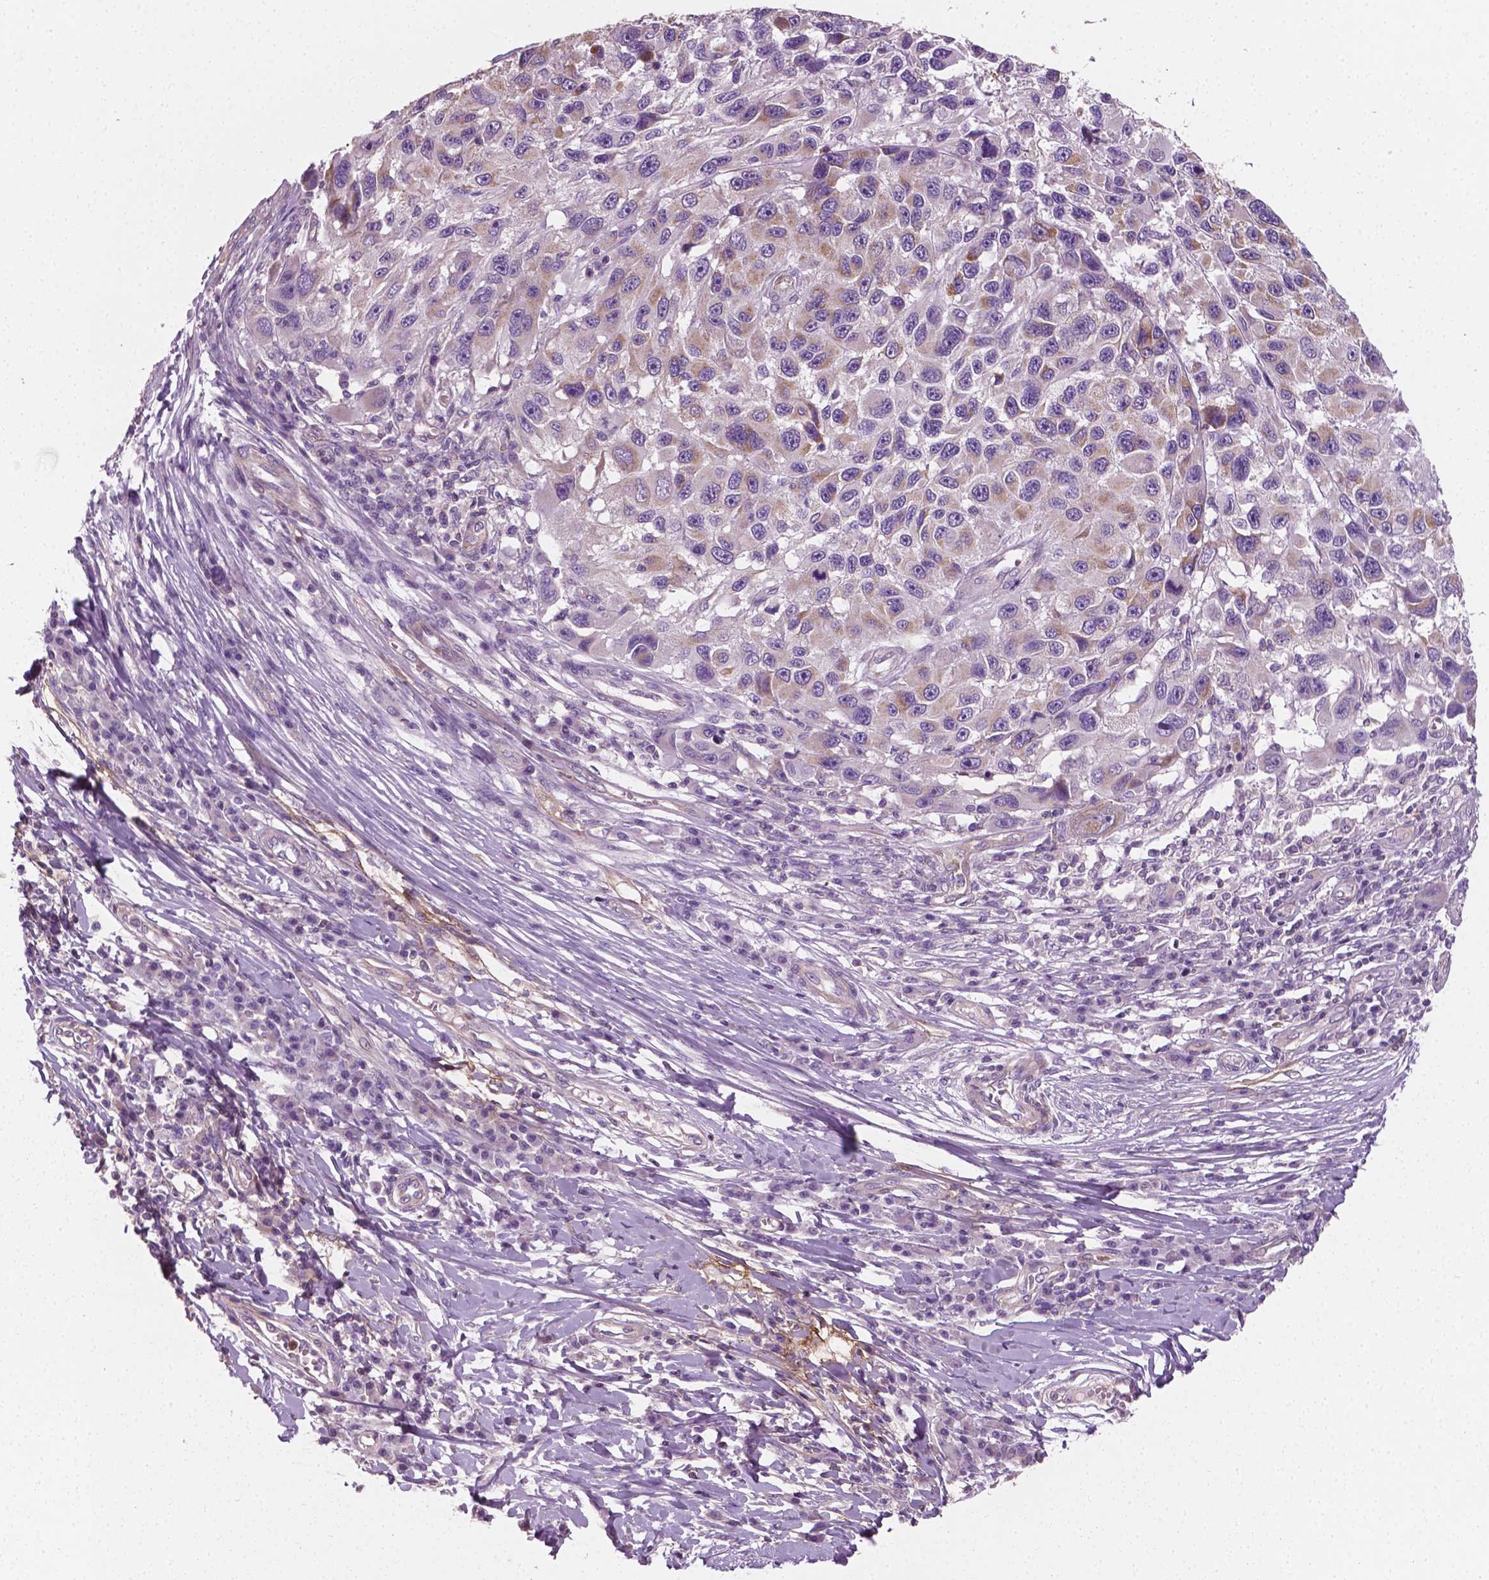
{"staining": {"intensity": "weak", "quantity": "<25%", "location": "cytoplasmic/membranous"}, "tissue": "melanoma", "cell_type": "Tumor cells", "image_type": "cancer", "snomed": [{"axis": "morphology", "description": "Malignant melanoma, NOS"}, {"axis": "topography", "description": "Skin"}], "caption": "Immunohistochemical staining of human malignant melanoma reveals no significant positivity in tumor cells. (DAB (3,3'-diaminobenzidine) immunohistochemistry (IHC) with hematoxylin counter stain).", "gene": "PTX3", "patient": {"sex": "male", "age": 53}}